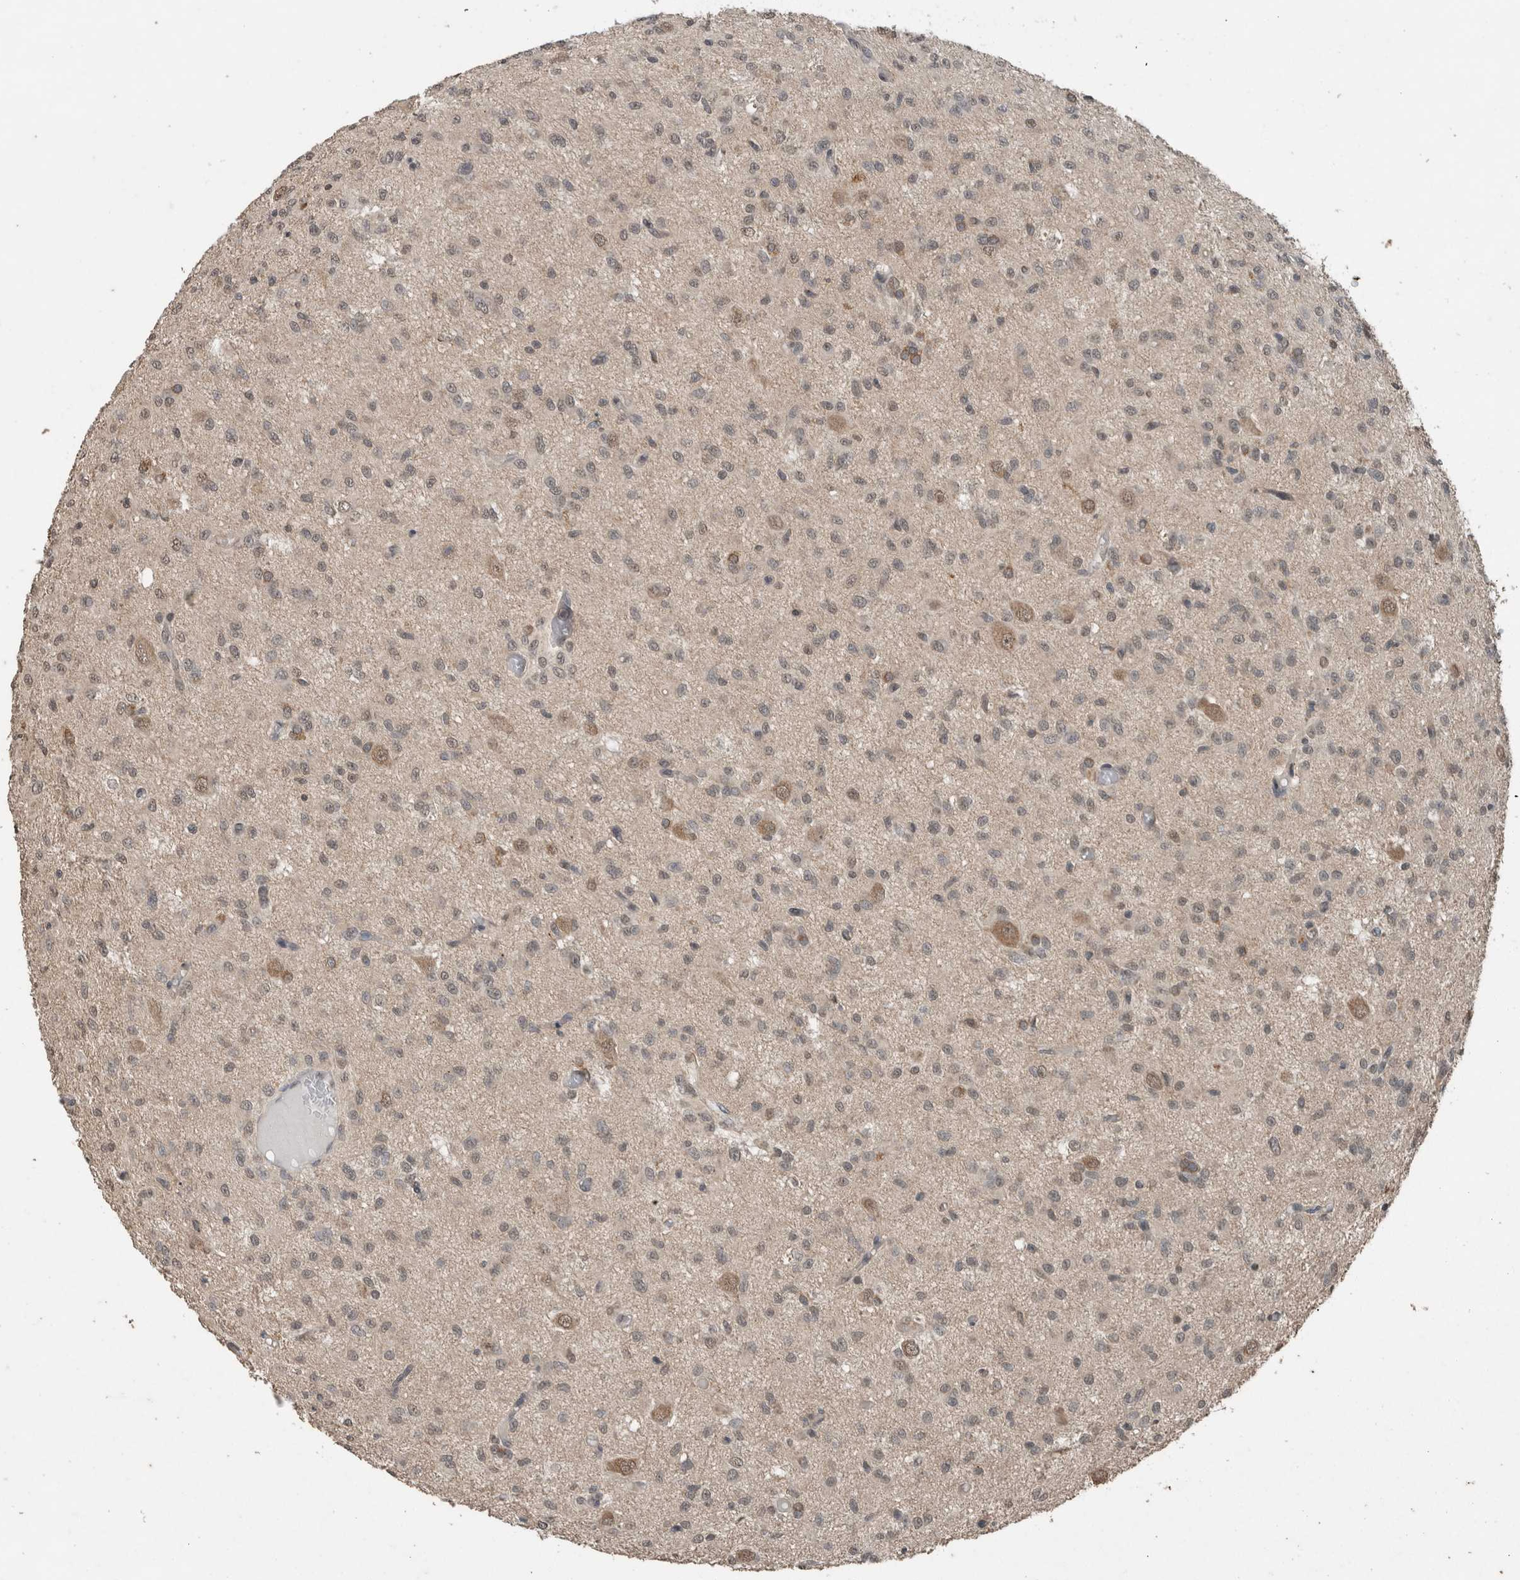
{"staining": {"intensity": "negative", "quantity": "none", "location": "none"}, "tissue": "glioma", "cell_type": "Tumor cells", "image_type": "cancer", "snomed": [{"axis": "morphology", "description": "Glioma, malignant, High grade"}, {"axis": "topography", "description": "Brain"}], "caption": "An image of human glioma is negative for staining in tumor cells. Brightfield microscopy of immunohistochemistry (IHC) stained with DAB (brown) and hematoxylin (blue), captured at high magnification.", "gene": "MYO1E", "patient": {"sex": "female", "age": 59}}